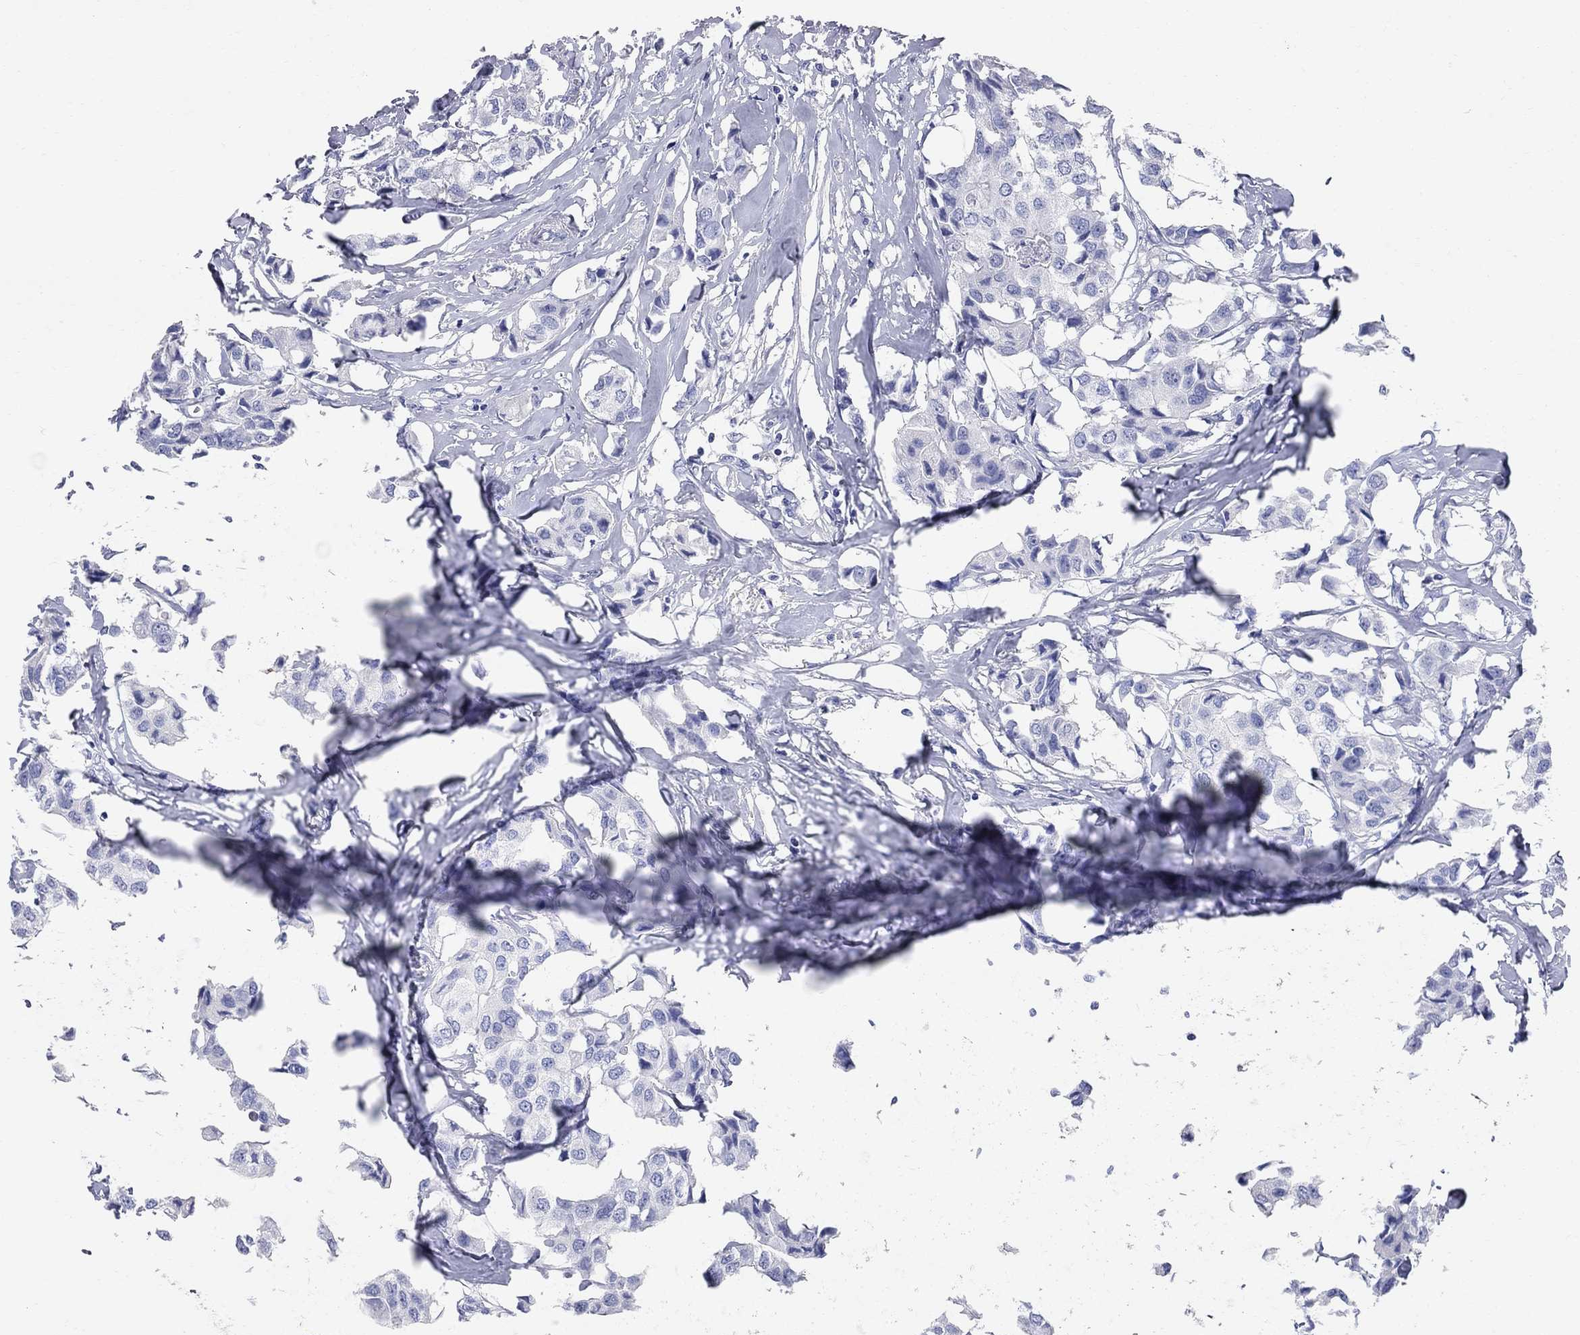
{"staining": {"intensity": "negative", "quantity": "none", "location": "none"}, "tissue": "breast cancer", "cell_type": "Tumor cells", "image_type": "cancer", "snomed": [{"axis": "morphology", "description": "Duct carcinoma"}, {"axis": "topography", "description": "Breast"}], "caption": "There is no significant positivity in tumor cells of breast cancer.", "gene": "AOX1", "patient": {"sex": "female", "age": 80}}